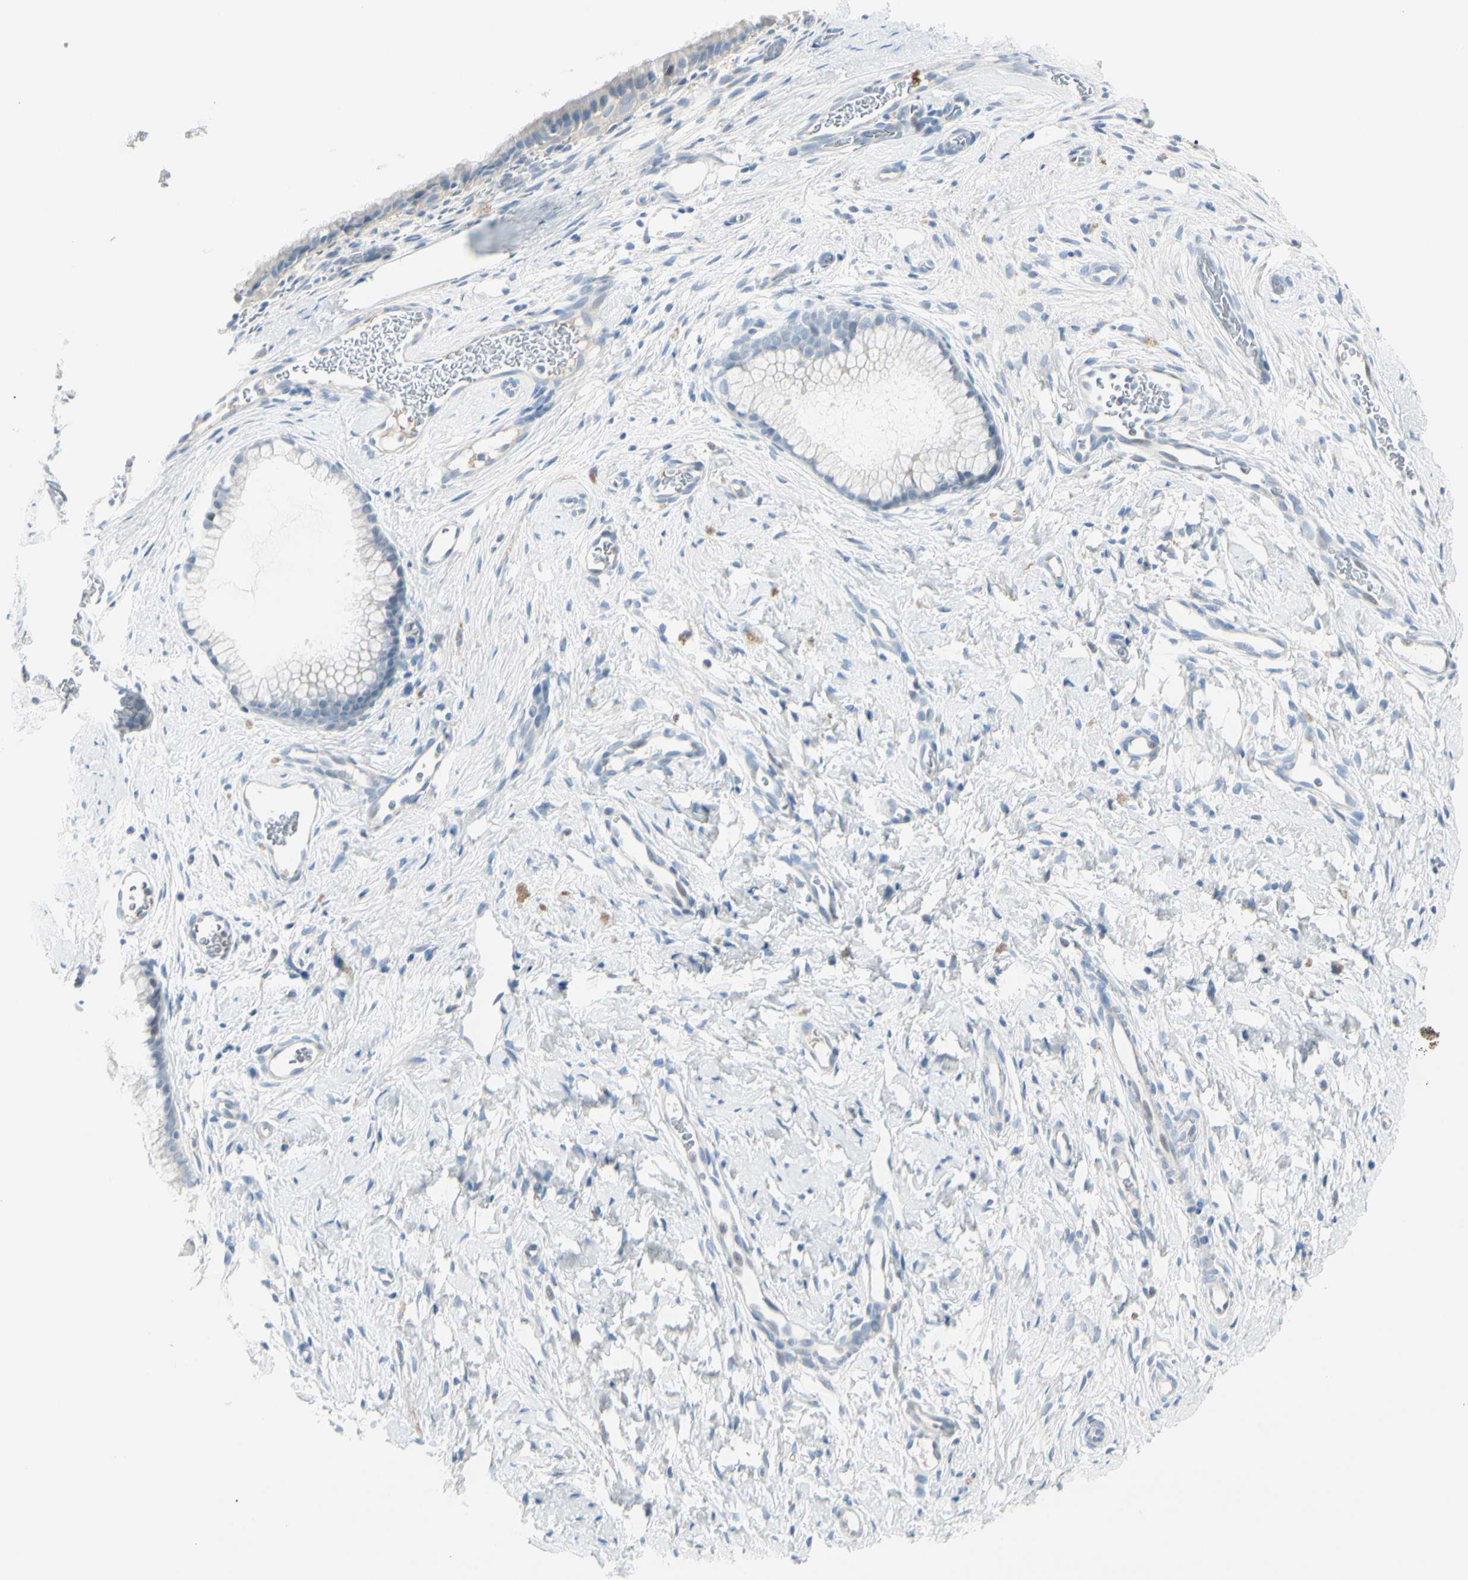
{"staining": {"intensity": "negative", "quantity": "none", "location": "none"}, "tissue": "cervix", "cell_type": "Glandular cells", "image_type": "normal", "snomed": [{"axis": "morphology", "description": "Normal tissue, NOS"}, {"axis": "topography", "description": "Cervix"}], "caption": "High magnification brightfield microscopy of unremarkable cervix stained with DAB (brown) and counterstained with hematoxylin (blue): glandular cells show no significant expression. (IHC, brightfield microscopy, high magnification).", "gene": "CACNA2D1", "patient": {"sex": "female", "age": 65}}